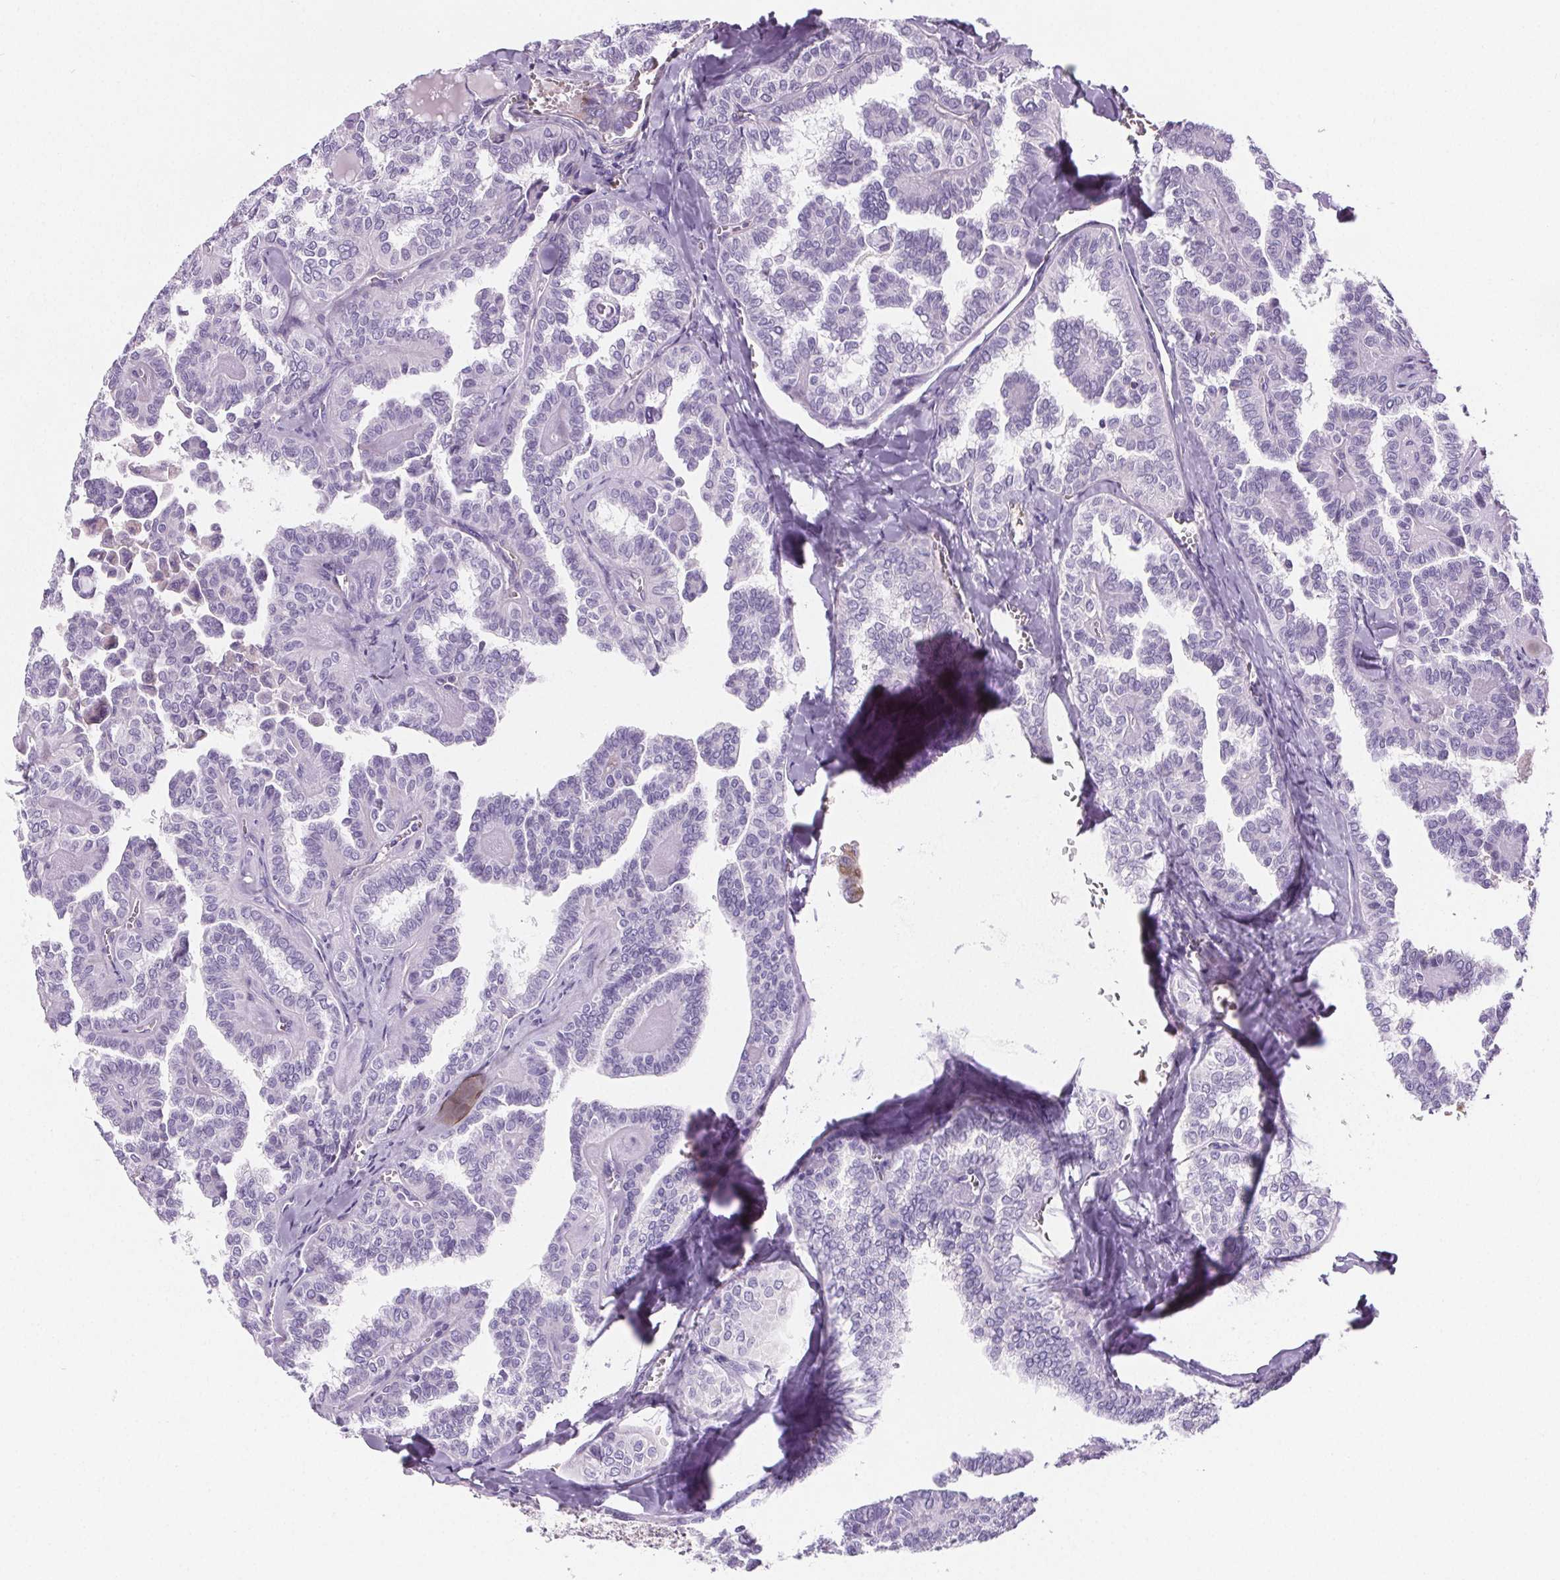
{"staining": {"intensity": "negative", "quantity": "none", "location": "none"}, "tissue": "thyroid cancer", "cell_type": "Tumor cells", "image_type": "cancer", "snomed": [{"axis": "morphology", "description": "Papillary adenocarcinoma, NOS"}, {"axis": "topography", "description": "Thyroid gland"}], "caption": "Thyroid cancer (papillary adenocarcinoma) was stained to show a protein in brown. There is no significant expression in tumor cells.", "gene": "CD5L", "patient": {"sex": "female", "age": 41}}